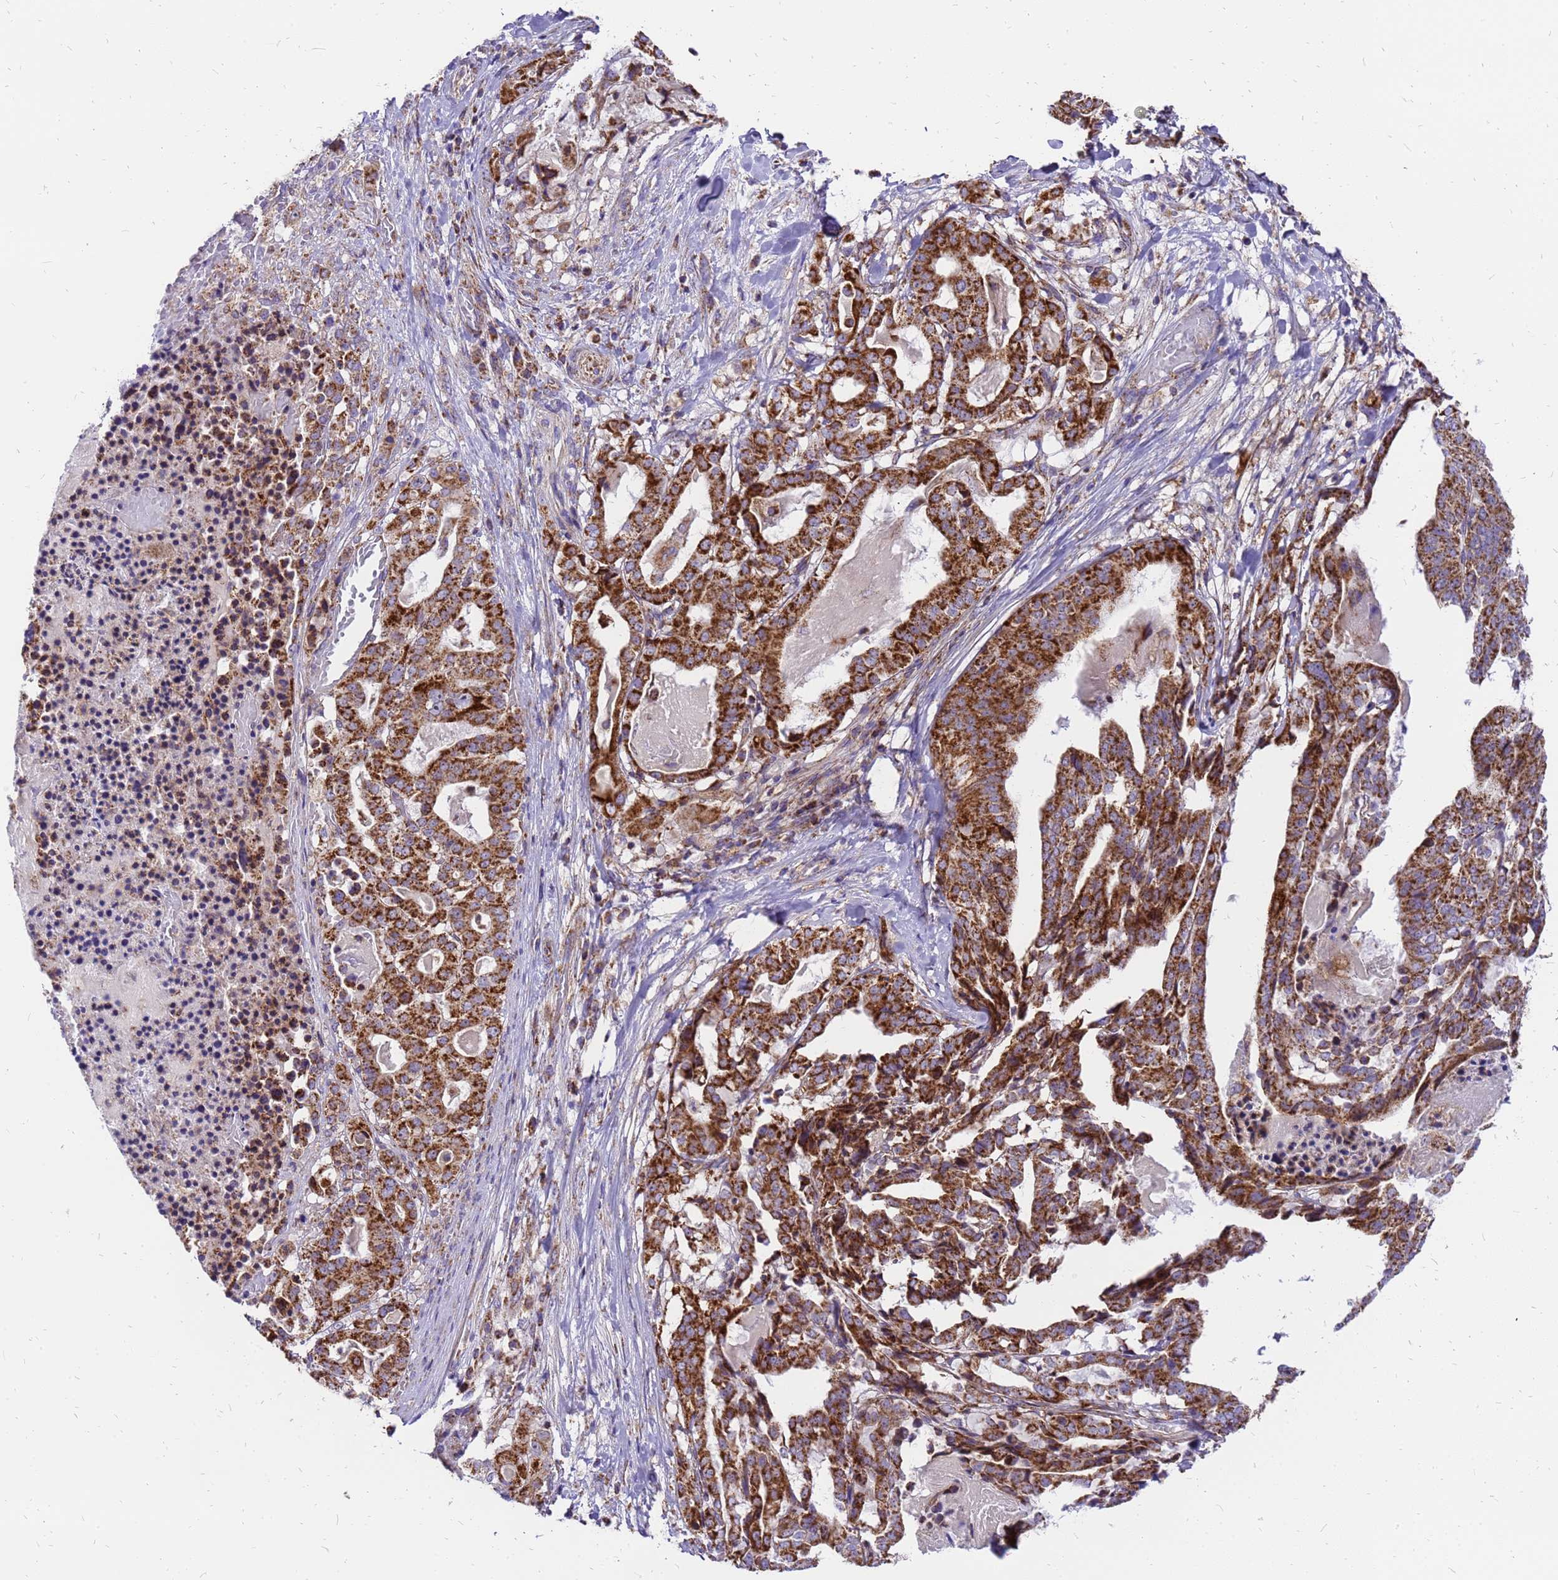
{"staining": {"intensity": "strong", "quantity": ">75%", "location": "cytoplasmic/membranous"}, "tissue": "stomach cancer", "cell_type": "Tumor cells", "image_type": "cancer", "snomed": [{"axis": "morphology", "description": "Adenocarcinoma, NOS"}, {"axis": "topography", "description": "Stomach"}], "caption": "Stomach cancer (adenocarcinoma) stained for a protein (brown) reveals strong cytoplasmic/membranous positive positivity in approximately >75% of tumor cells.", "gene": "MRPS26", "patient": {"sex": "male", "age": 48}}